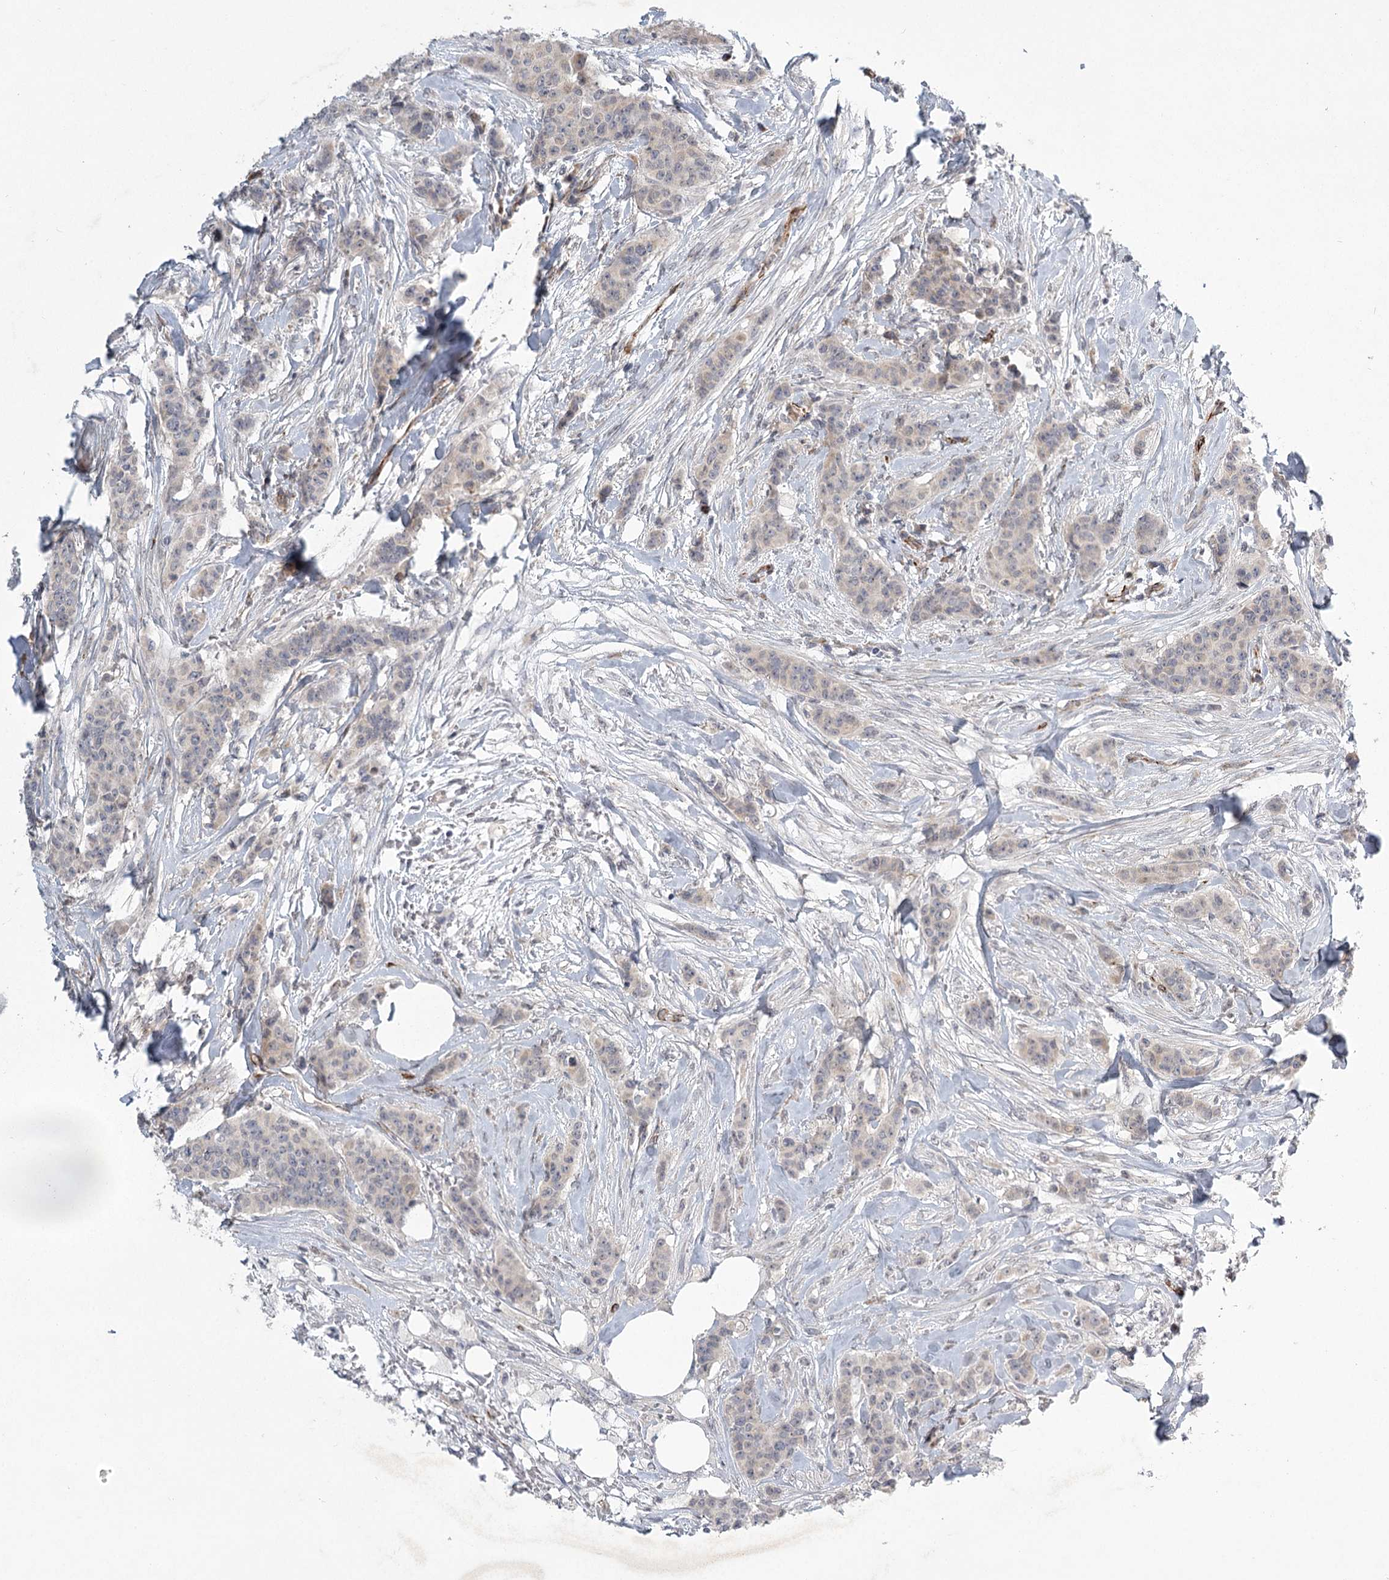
{"staining": {"intensity": "weak", "quantity": "<25%", "location": "cytoplasmic/membranous"}, "tissue": "breast cancer", "cell_type": "Tumor cells", "image_type": "cancer", "snomed": [{"axis": "morphology", "description": "Duct carcinoma"}, {"axis": "topography", "description": "Breast"}], "caption": "The image exhibits no significant expression in tumor cells of breast invasive ductal carcinoma. (DAB (3,3'-diaminobenzidine) IHC visualized using brightfield microscopy, high magnification).", "gene": "MEPE", "patient": {"sex": "female", "age": 40}}